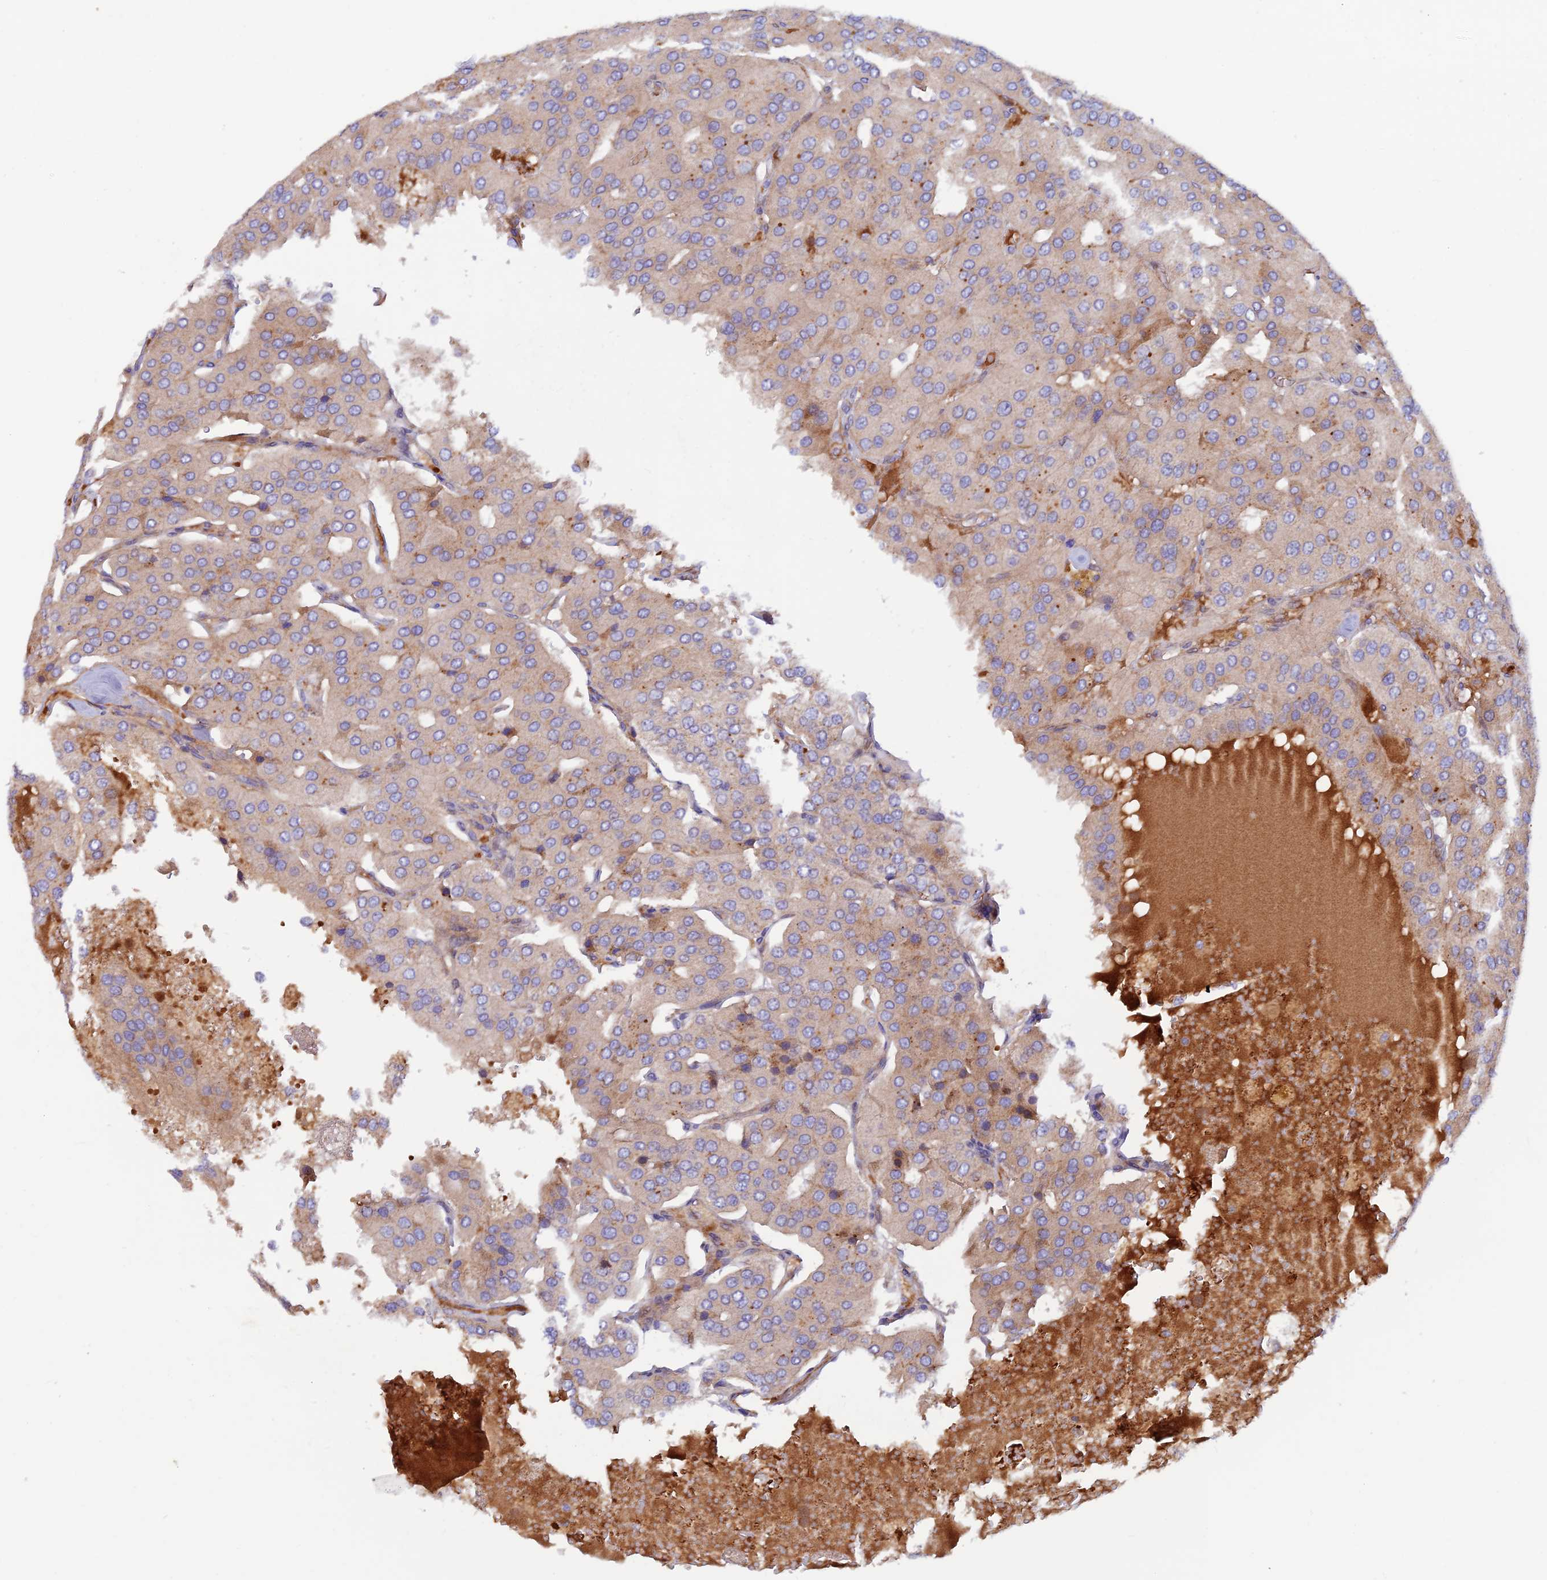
{"staining": {"intensity": "weak", "quantity": "<25%", "location": "cytoplasmic/membranous"}, "tissue": "parathyroid gland", "cell_type": "Glandular cells", "image_type": "normal", "snomed": [{"axis": "morphology", "description": "Normal tissue, NOS"}, {"axis": "morphology", "description": "Adenoma, NOS"}, {"axis": "topography", "description": "Parathyroid gland"}], "caption": "Immunohistochemistry of normal human parathyroid gland exhibits no positivity in glandular cells.", "gene": "GMCL1", "patient": {"sex": "female", "age": 86}}